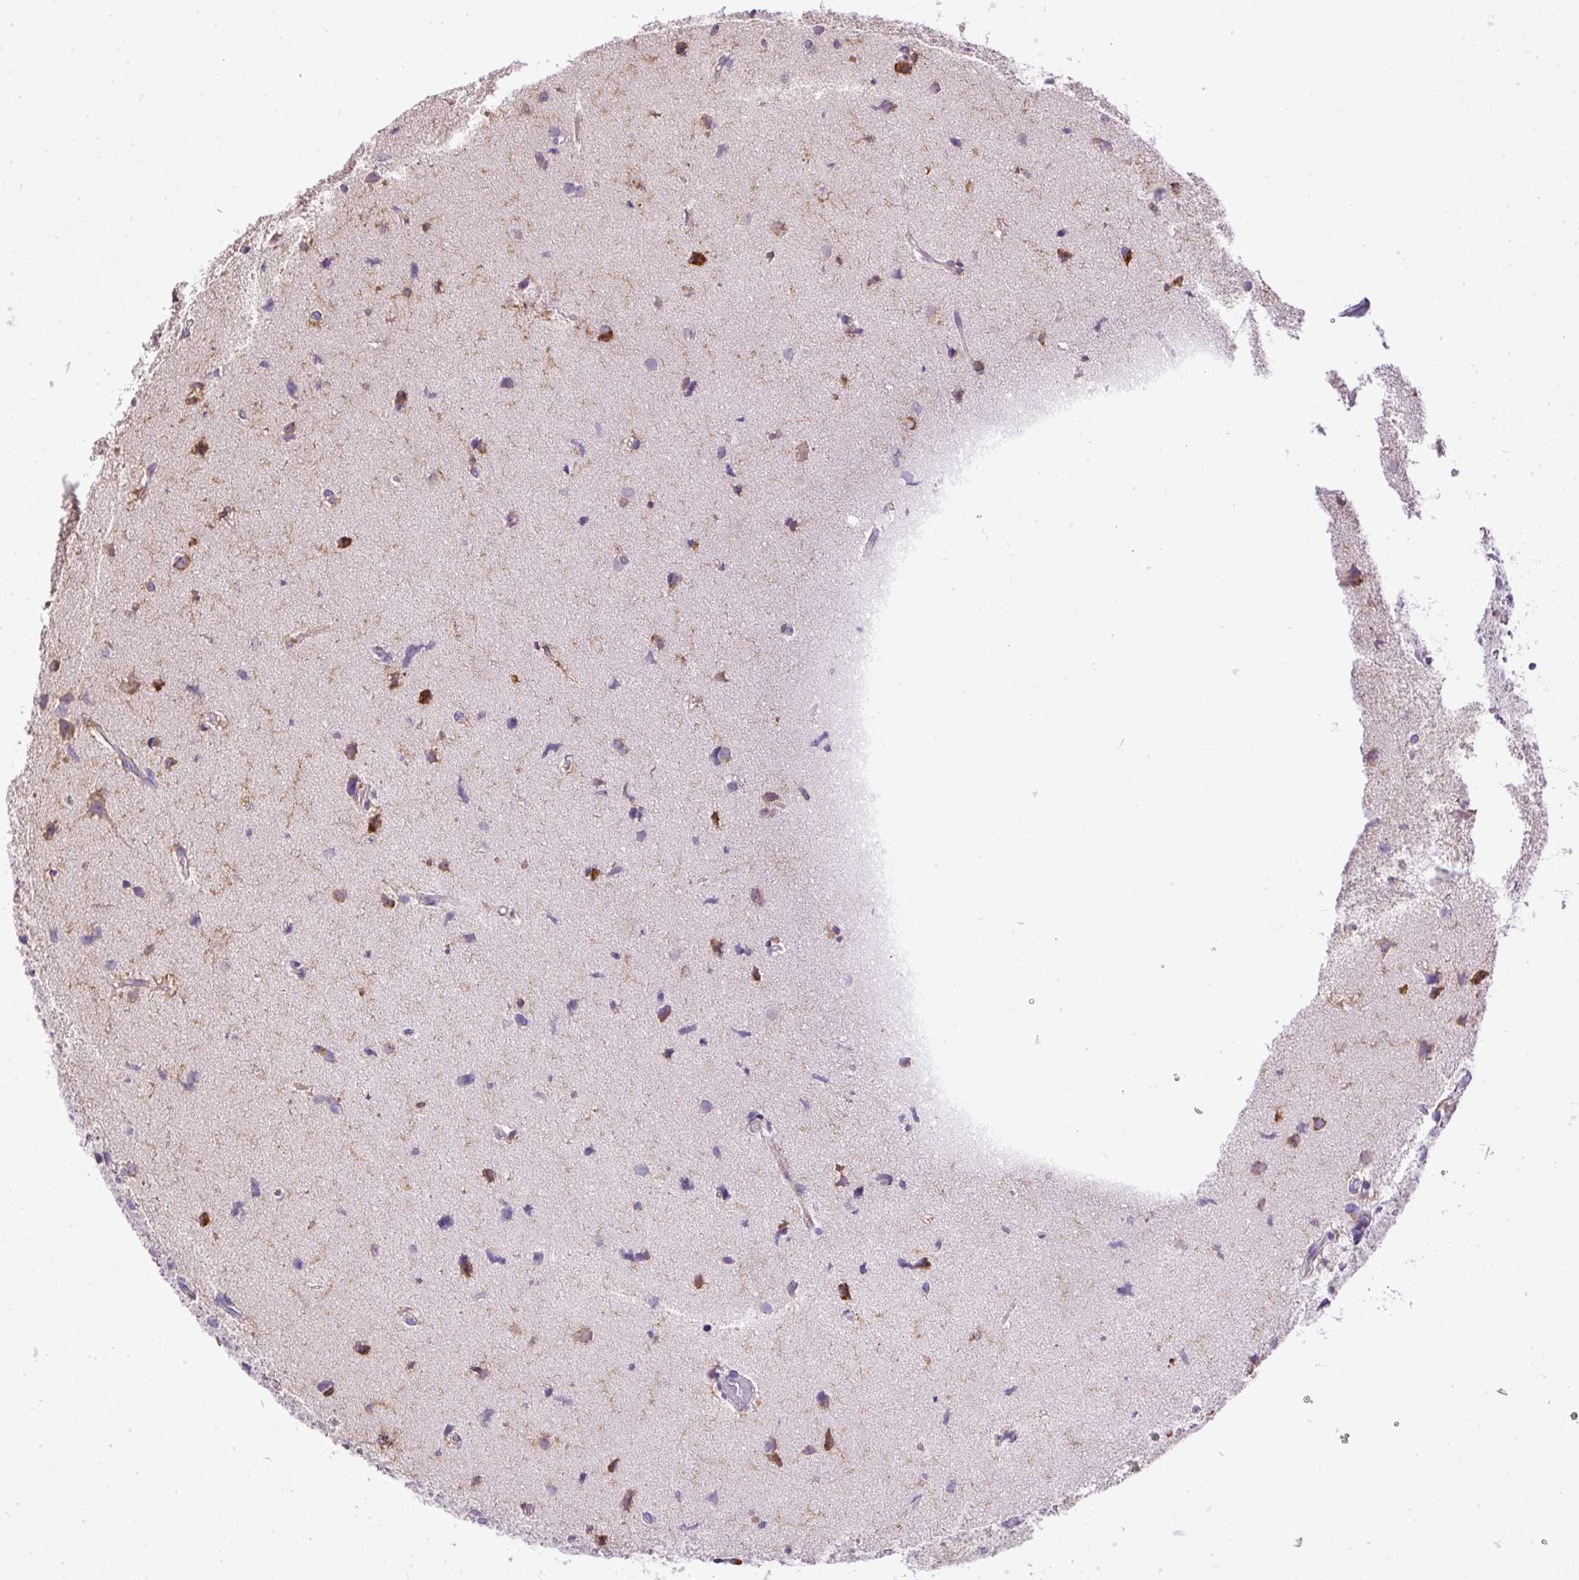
{"staining": {"intensity": "moderate", "quantity": "<25%", "location": "cytoplasmic/membranous"}, "tissue": "glioma", "cell_type": "Tumor cells", "image_type": "cancer", "snomed": [{"axis": "morphology", "description": "Glioma, malignant, High grade"}, {"axis": "topography", "description": "Brain"}], "caption": "A histopathology image showing moderate cytoplasmic/membranous positivity in about <25% of tumor cells in high-grade glioma (malignant), as visualized by brown immunohistochemical staining.", "gene": "CFAP47", "patient": {"sex": "male", "age": 23}}